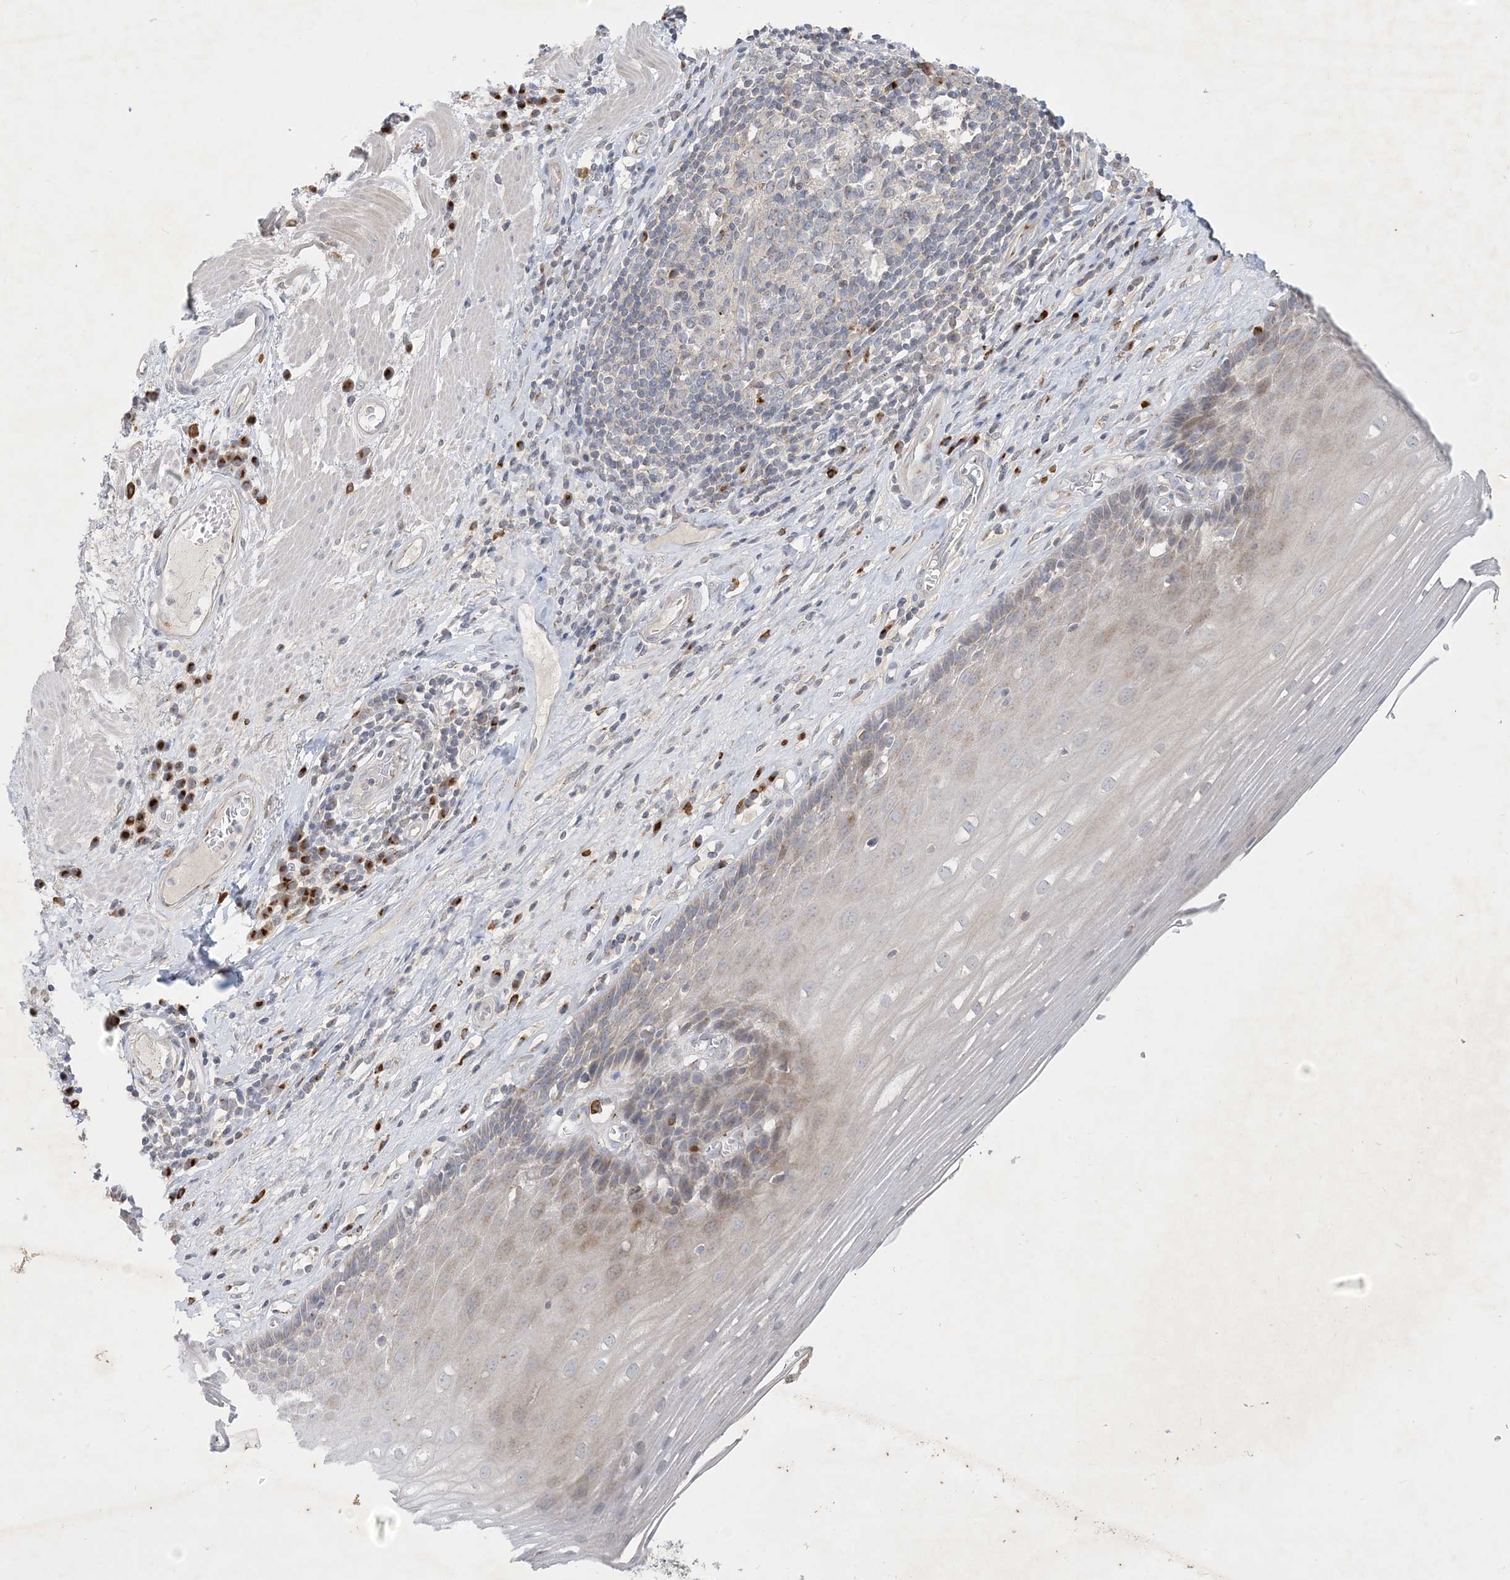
{"staining": {"intensity": "moderate", "quantity": "25%-75%", "location": "cytoplasmic/membranous,nuclear"}, "tissue": "esophagus", "cell_type": "Squamous epithelial cells", "image_type": "normal", "snomed": [{"axis": "morphology", "description": "Normal tissue, NOS"}, {"axis": "topography", "description": "Esophagus"}], "caption": "Benign esophagus was stained to show a protein in brown. There is medium levels of moderate cytoplasmic/membranous,nuclear staining in approximately 25%-75% of squamous epithelial cells.", "gene": "CCDC14", "patient": {"sex": "male", "age": 62}}